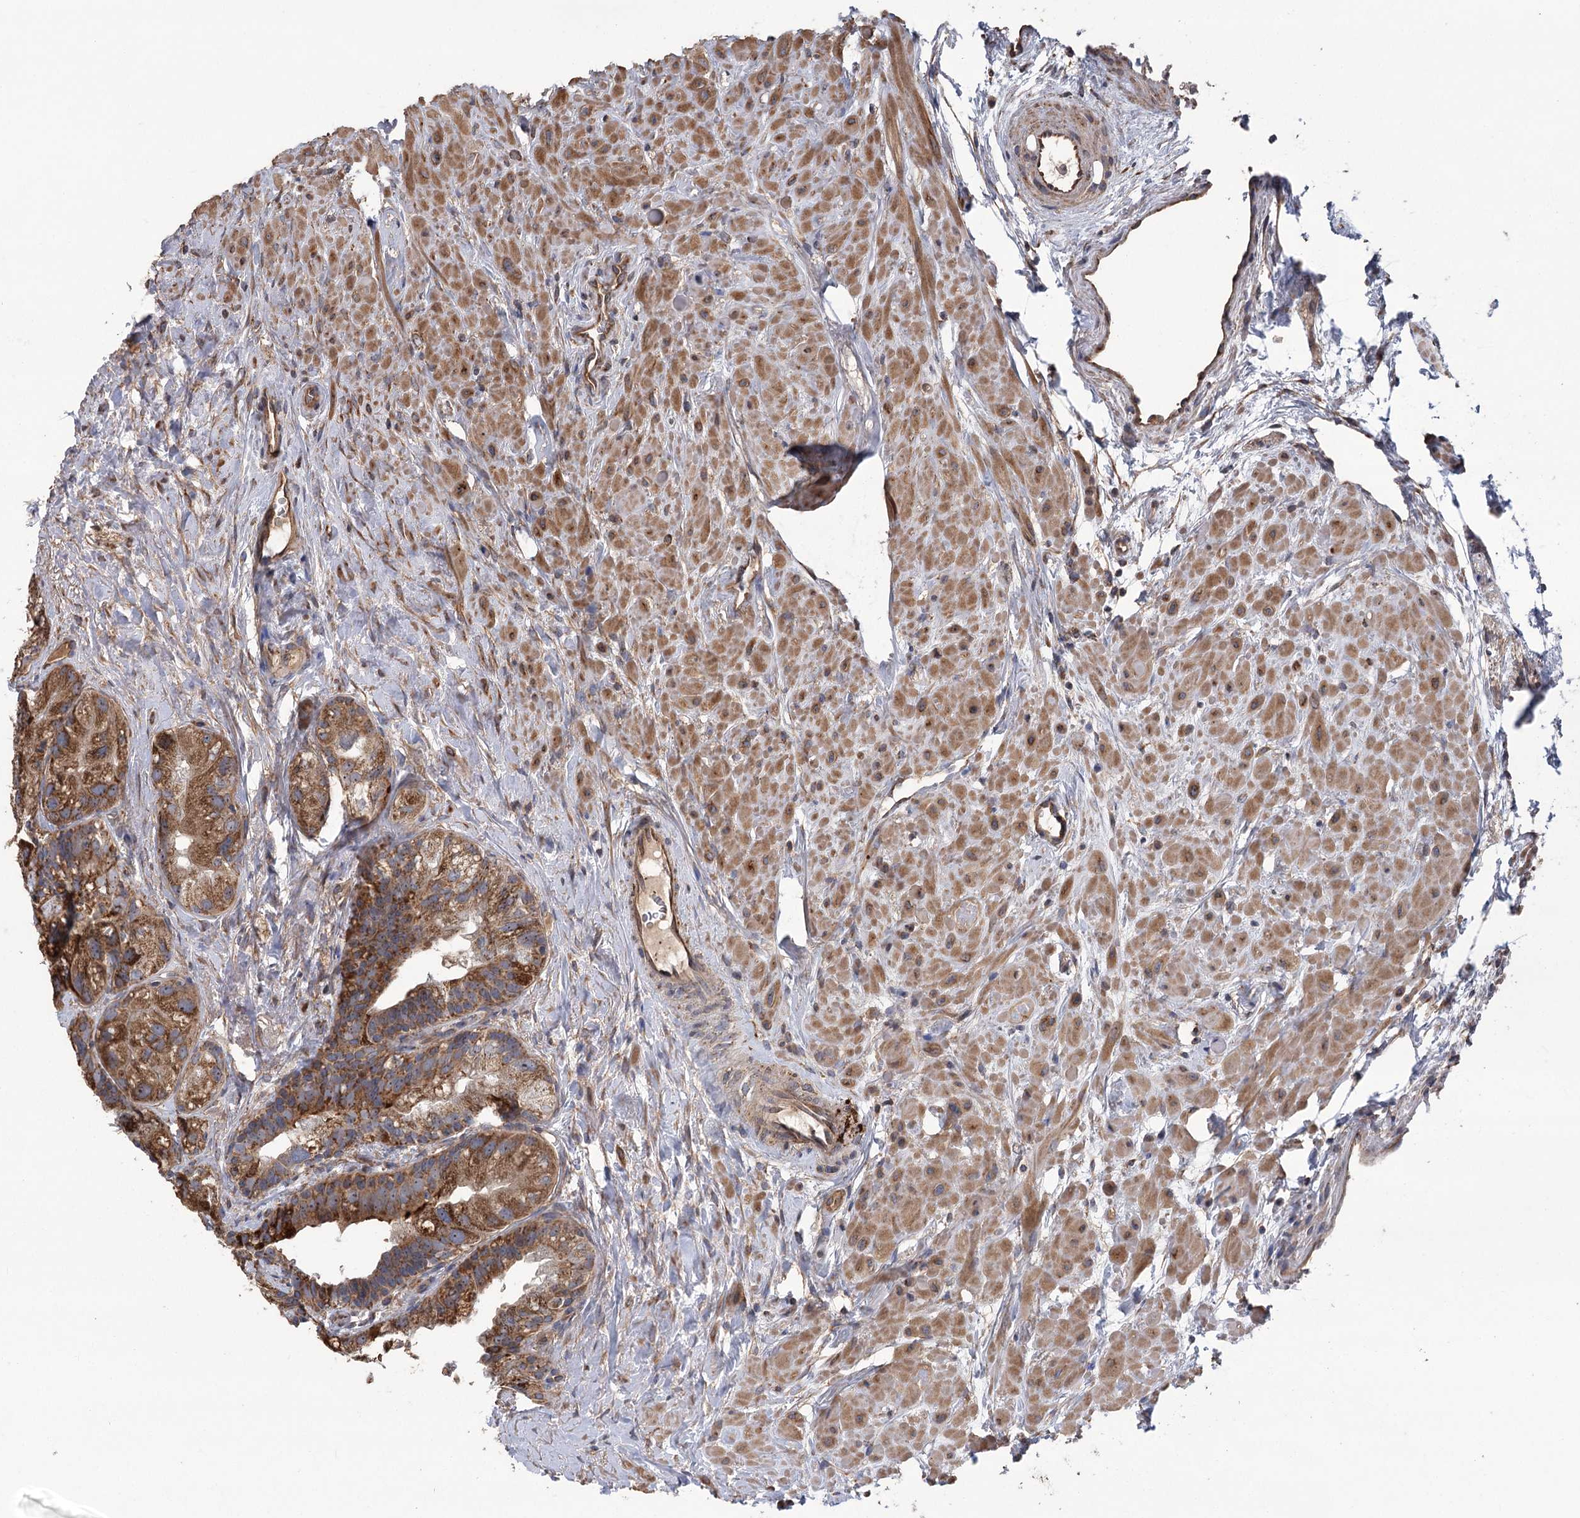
{"staining": {"intensity": "strong", "quantity": ">75%", "location": "cytoplasmic/membranous"}, "tissue": "prostate cancer", "cell_type": "Tumor cells", "image_type": "cancer", "snomed": [{"axis": "morphology", "description": "Normal tissue, NOS"}, {"axis": "morphology", "description": "Adenocarcinoma, Low grade"}, {"axis": "topography", "description": "Prostate"}], "caption": "A histopathology image of prostate adenocarcinoma (low-grade) stained for a protein exhibits strong cytoplasmic/membranous brown staining in tumor cells. Nuclei are stained in blue.", "gene": "RWDD4", "patient": {"sex": "male", "age": 72}}